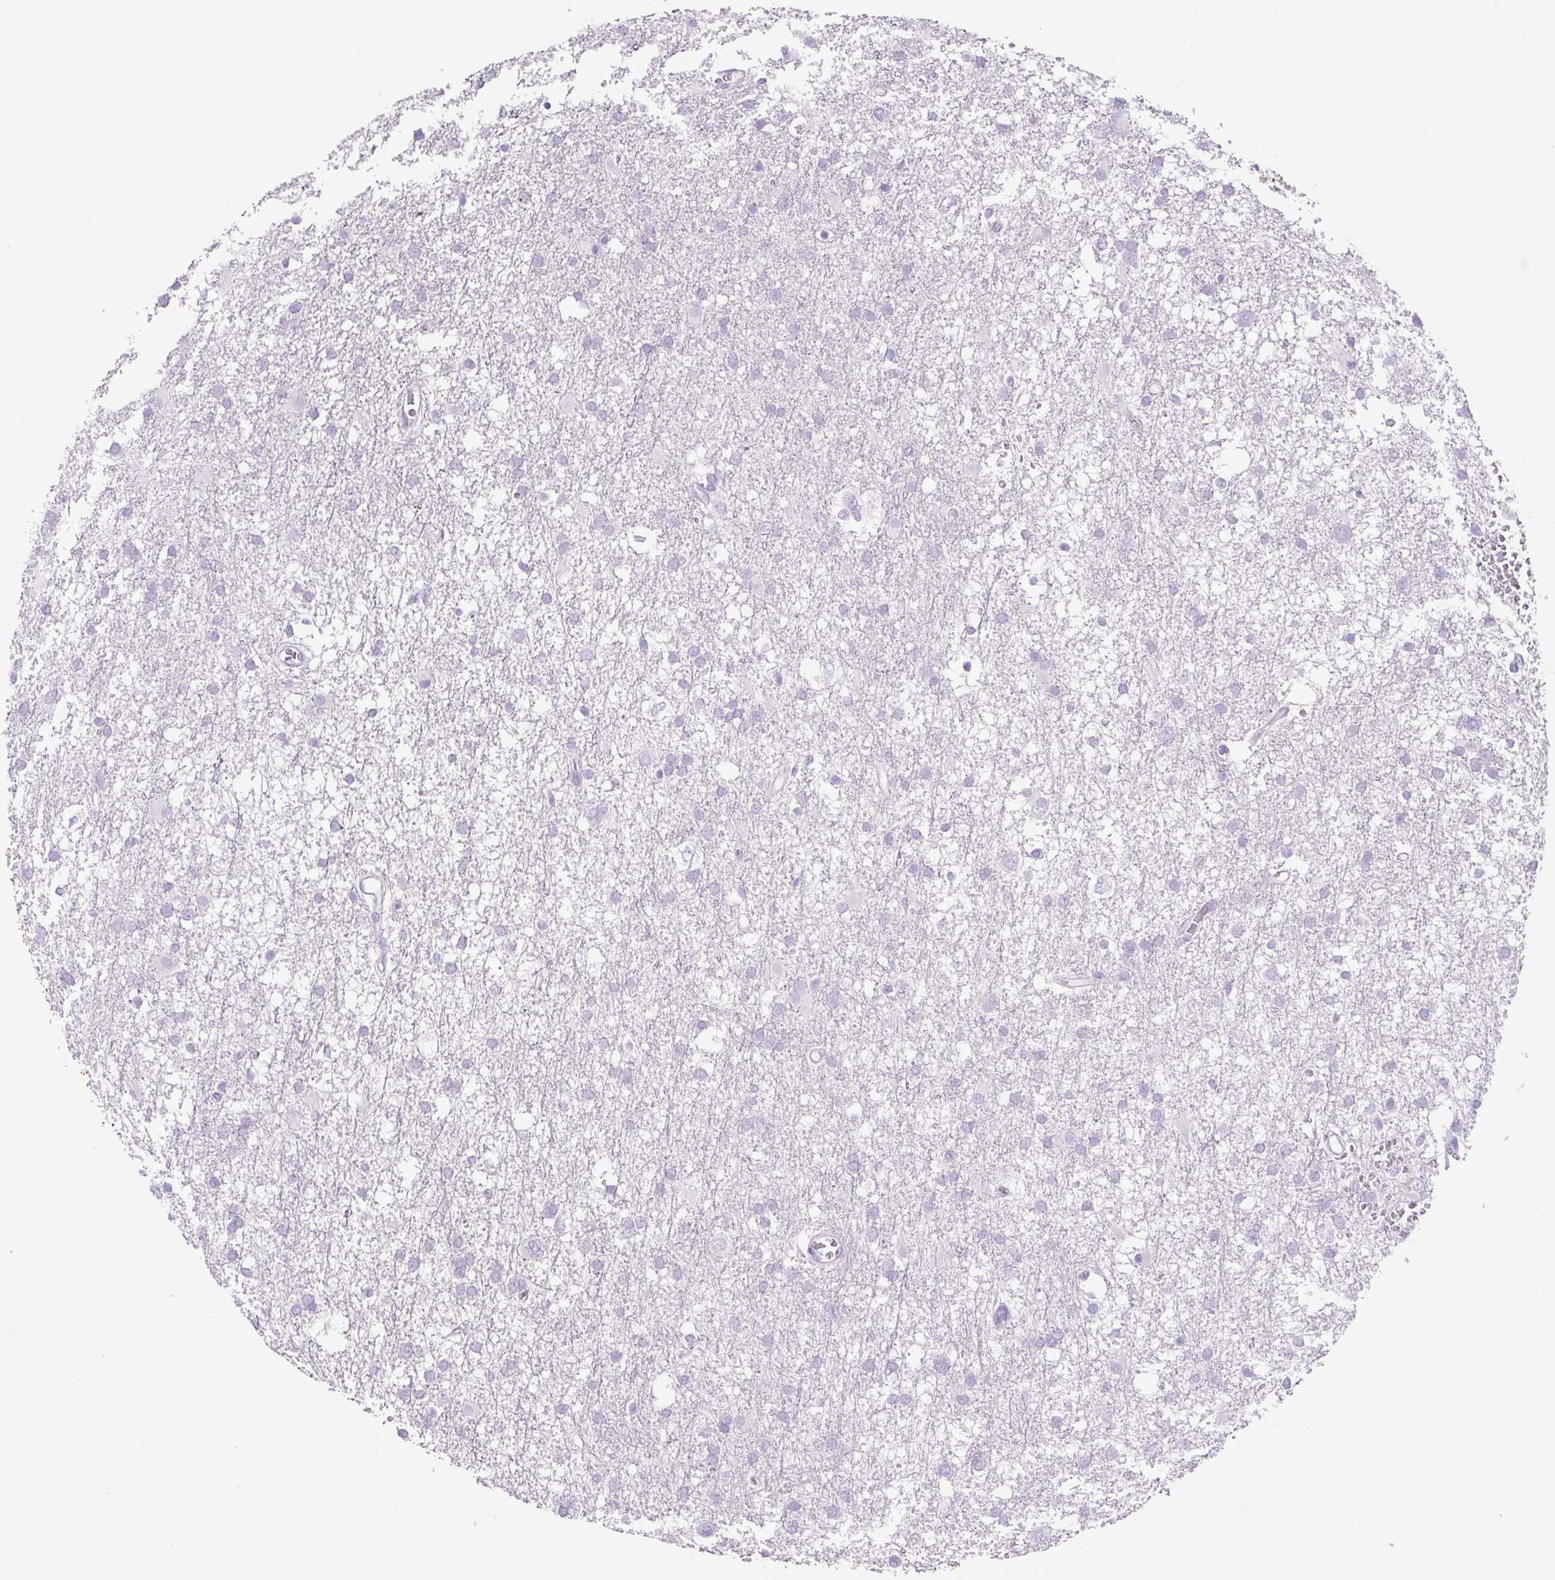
{"staining": {"intensity": "negative", "quantity": "none", "location": "none"}, "tissue": "glioma", "cell_type": "Tumor cells", "image_type": "cancer", "snomed": [{"axis": "morphology", "description": "Glioma, malignant, High grade"}, {"axis": "topography", "description": "Brain"}], "caption": "The micrograph displays no staining of tumor cells in glioma.", "gene": "CHGA", "patient": {"sex": "male", "age": 61}}